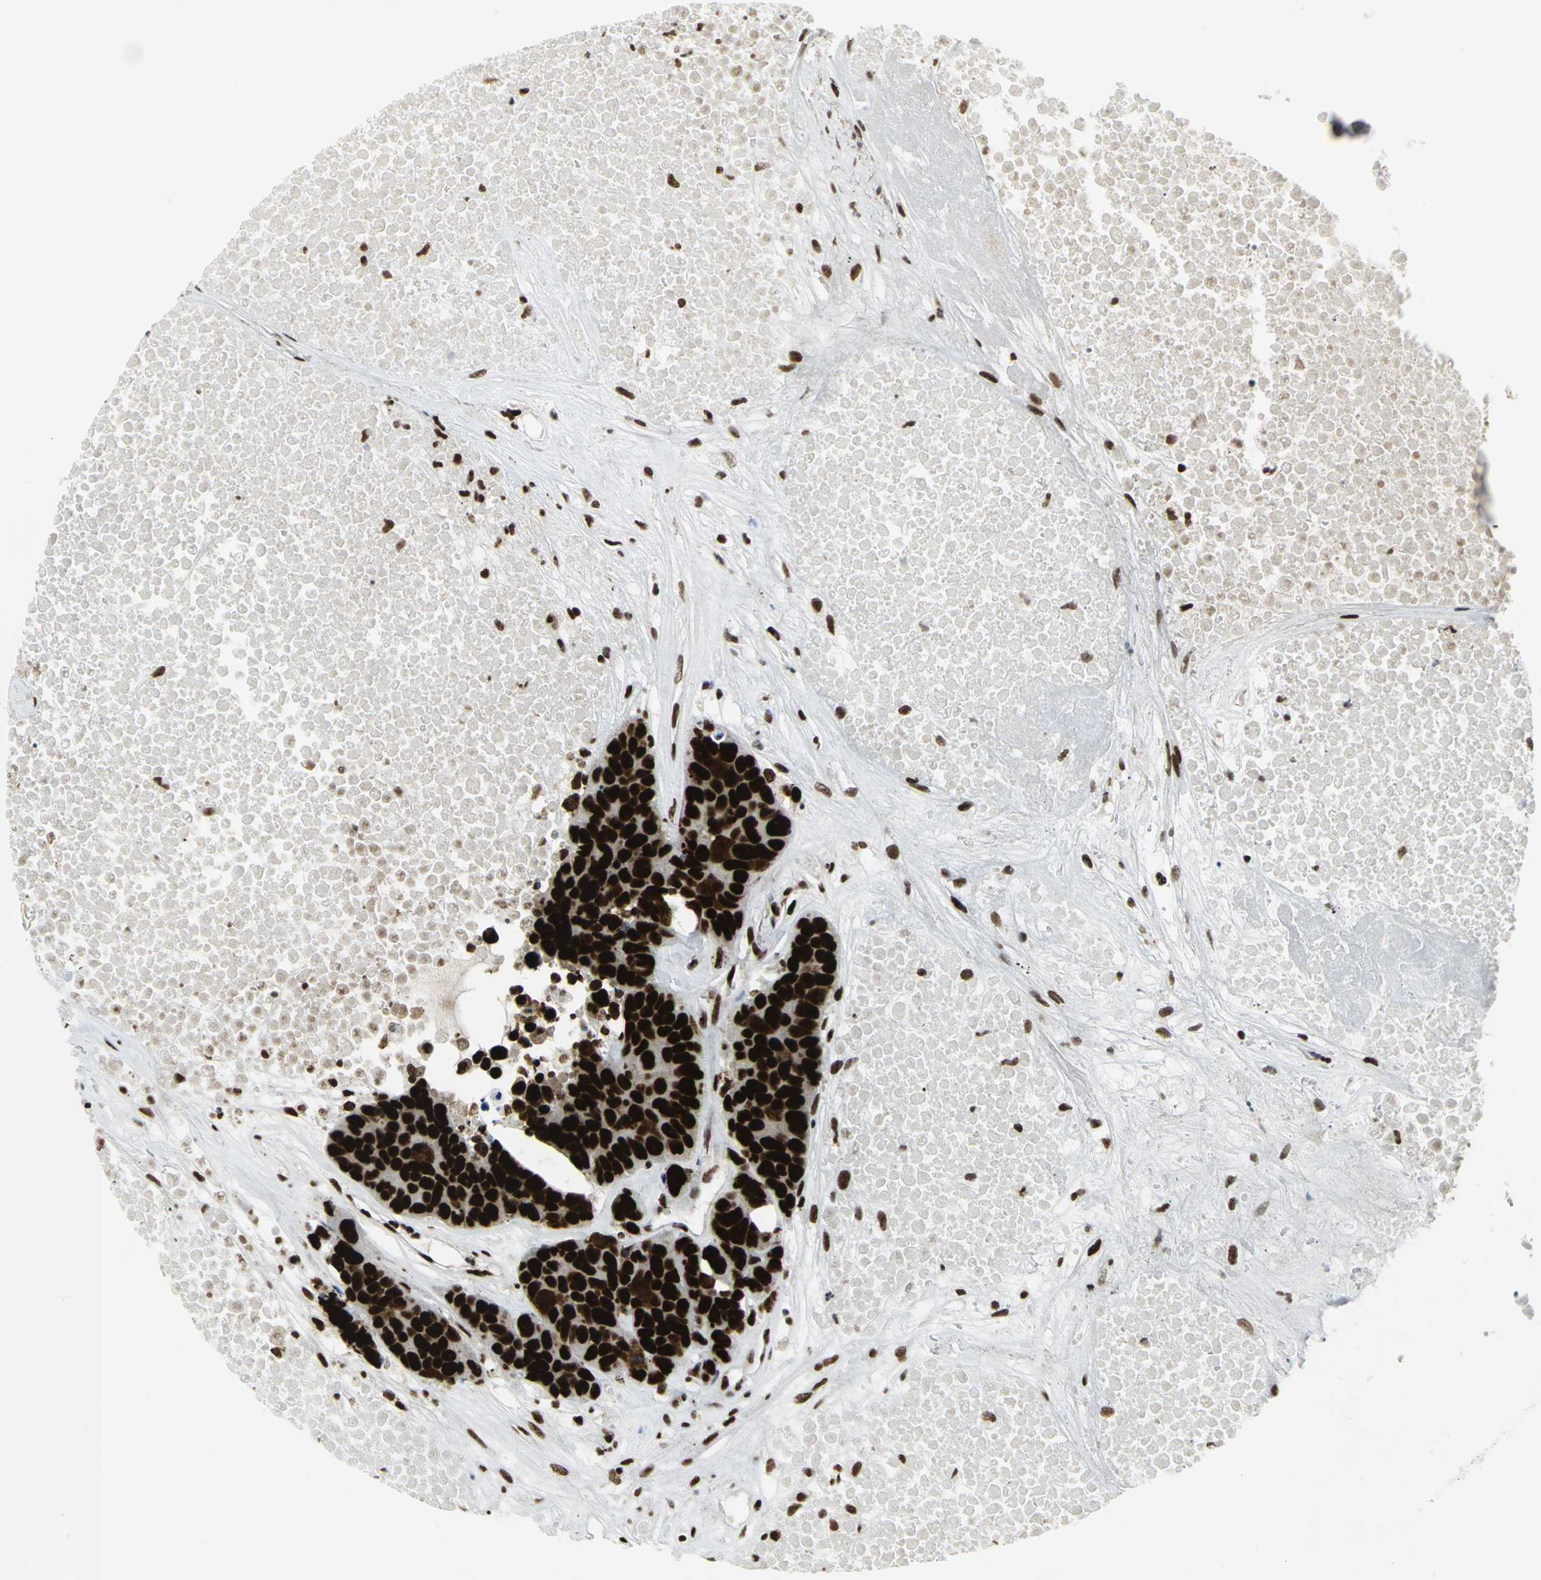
{"staining": {"intensity": "strong", "quantity": ">75%", "location": "nuclear"}, "tissue": "carcinoid", "cell_type": "Tumor cells", "image_type": "cancer", "snomed": [{"axis": "morphology", "description": "Carcinoid, malignant, NOS"}, {"axis": "topography", "description": "Lung"}], "caption": "A high amount of strong nuclear expression is identified in approximately >75% of tumor cells in carcinoid tissue.", "gene": "SMARCA4", "patient": {"sex": "male", "age": 60}}